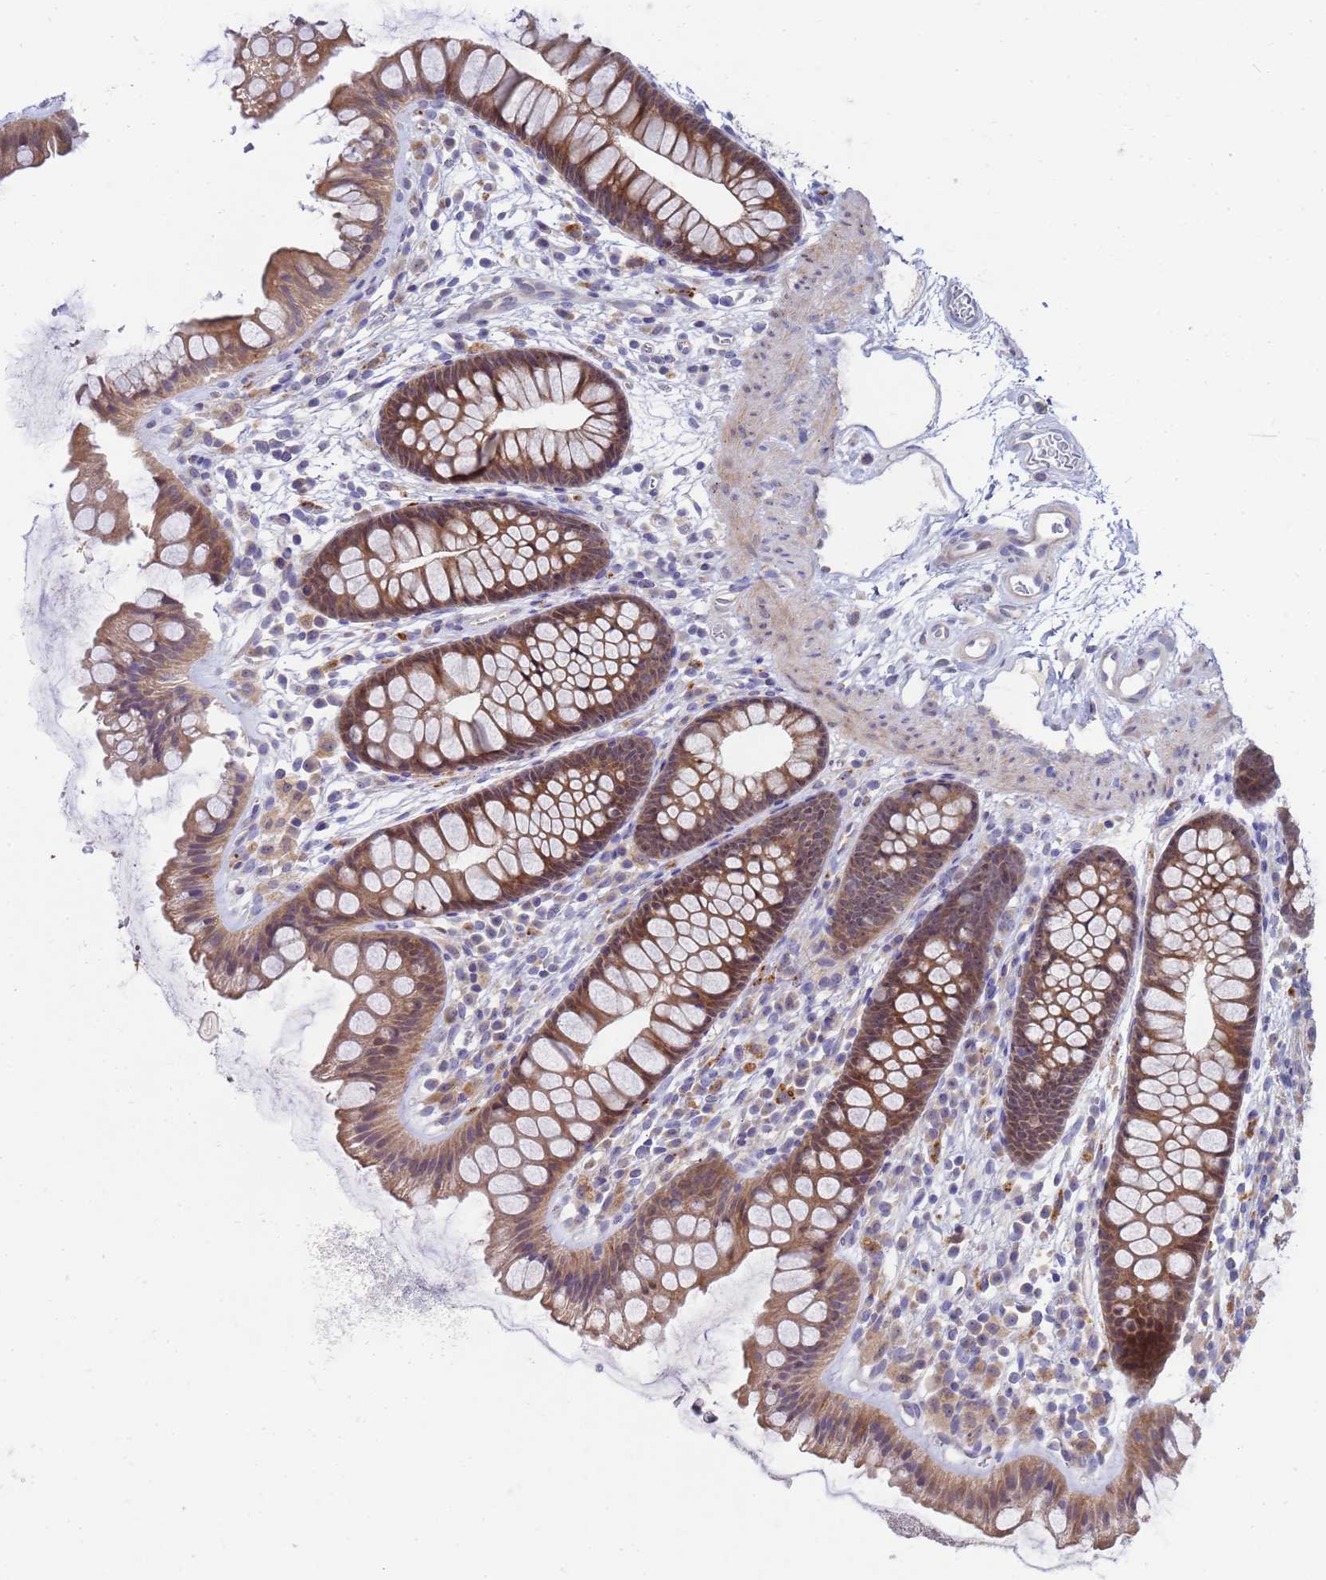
{"staining": {"intensity": "weak", "quantity": "25%-75%", "location": "cytoplasmic/membranous"}, "tissue": "colon", "cell_type": "Endothelial cells", "image_type": "normal", "snomed": [{"axis": "morphology", "description": "Normal tissue, NOS"}, {"axis": "topography", "description": "Colon"}], "caption": "Unremarkable colon was stained to show a protein in brown. There is low levels of weak cytoplasmic/membranous expression in about 25%-75% of endothelial cells.", "gene": "ENOSF1", "patient": {"sex": "female", "age": 62}}